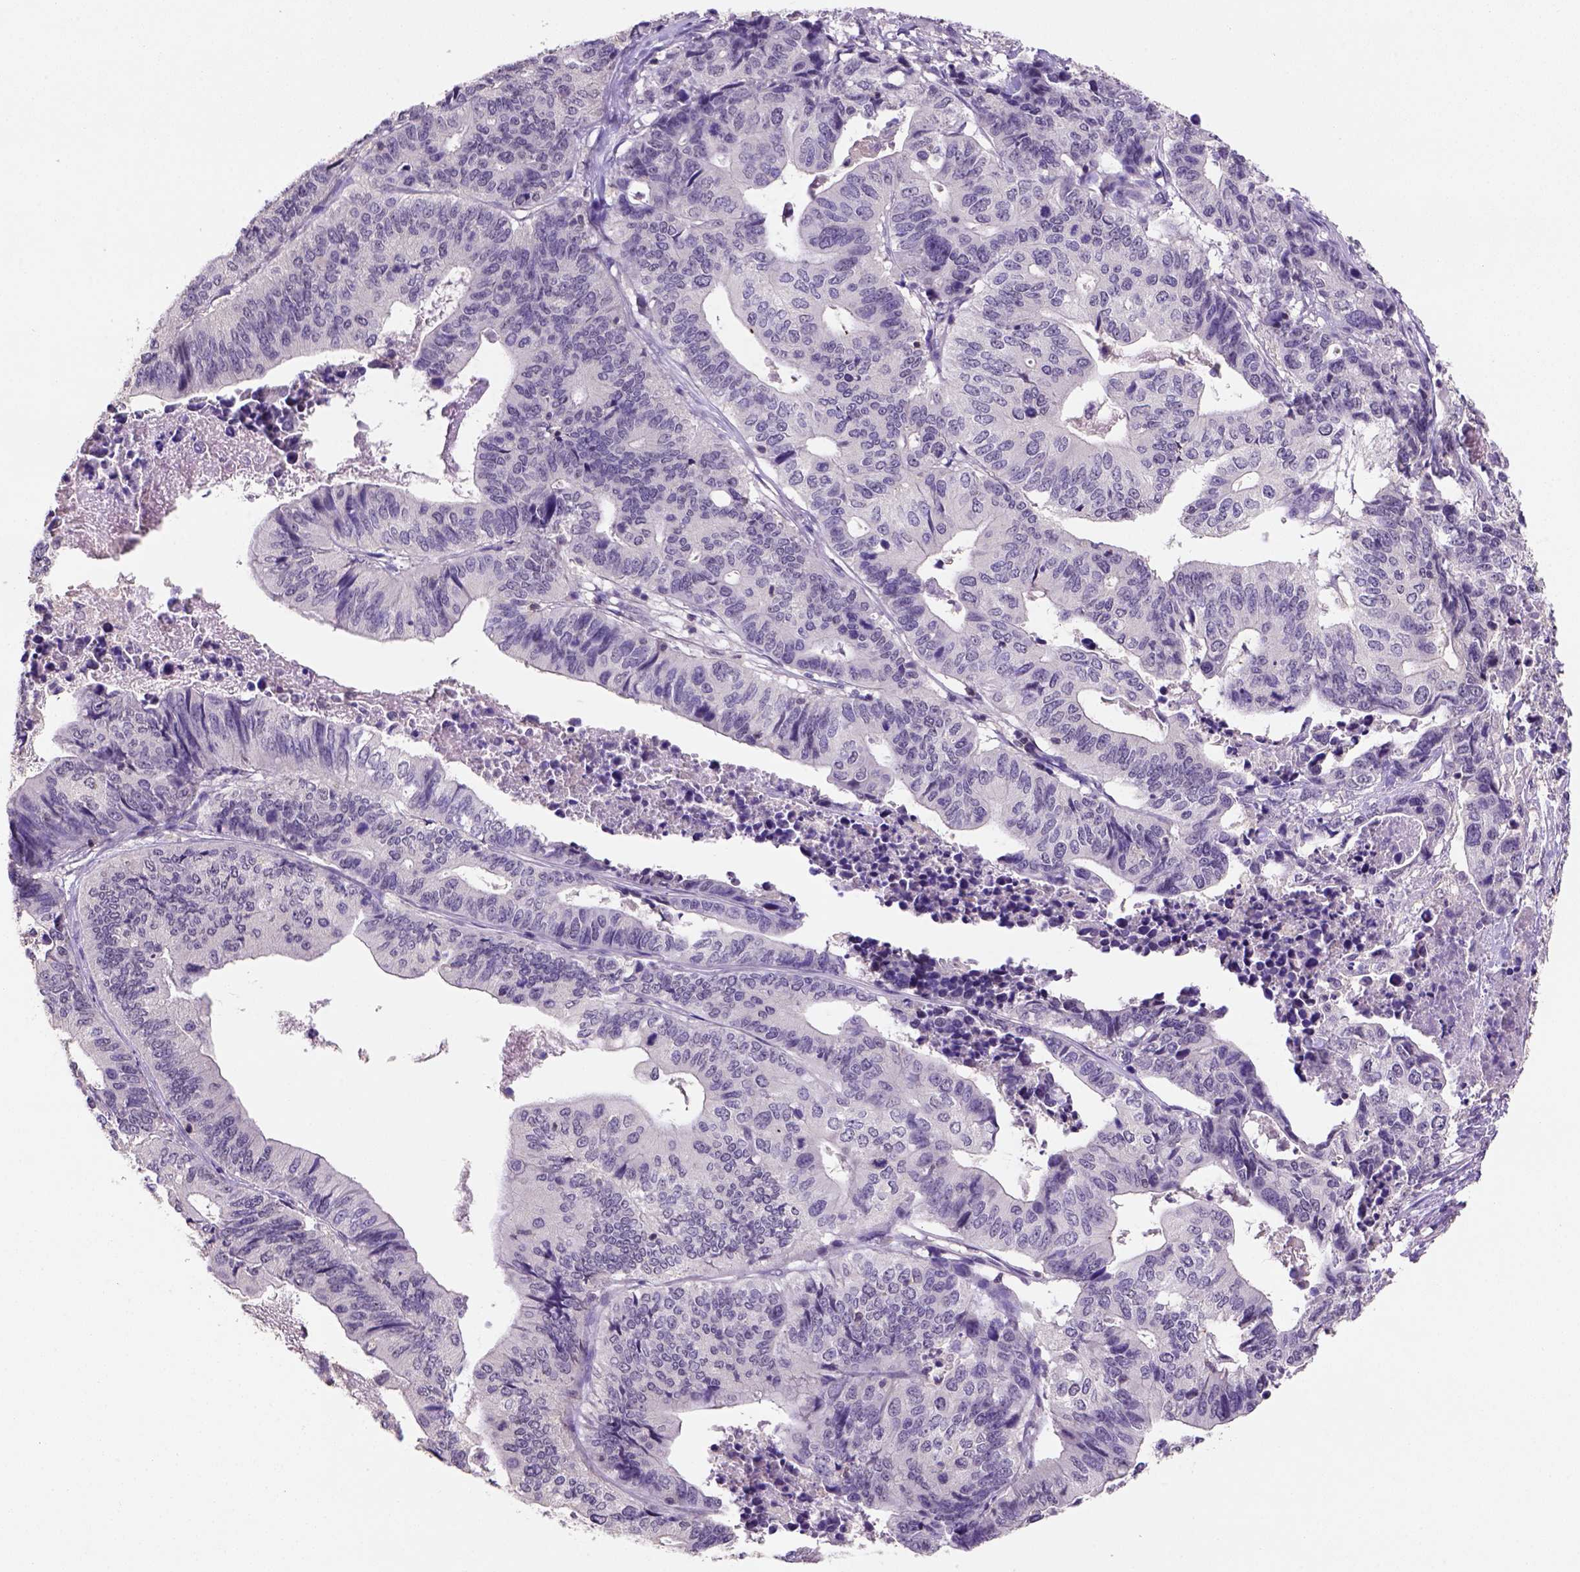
{"staining": {"intensity": "negative", "quantity": "none", "location": "none"}, "tissue": "stomach cancer", "cell_type": "Tumor cells", "image_type": "cancer", "snomed": [{"axis": "morphology", "description": "Adenocarcinoma, NOS"}, {"axis": "topography", "description": "Stomach, upper"}], "caption": "Tumor cells show no significant protein expression in stomach cancer.", "gene": "SCML4", "patient": {"sex": "female", "age": 67}}